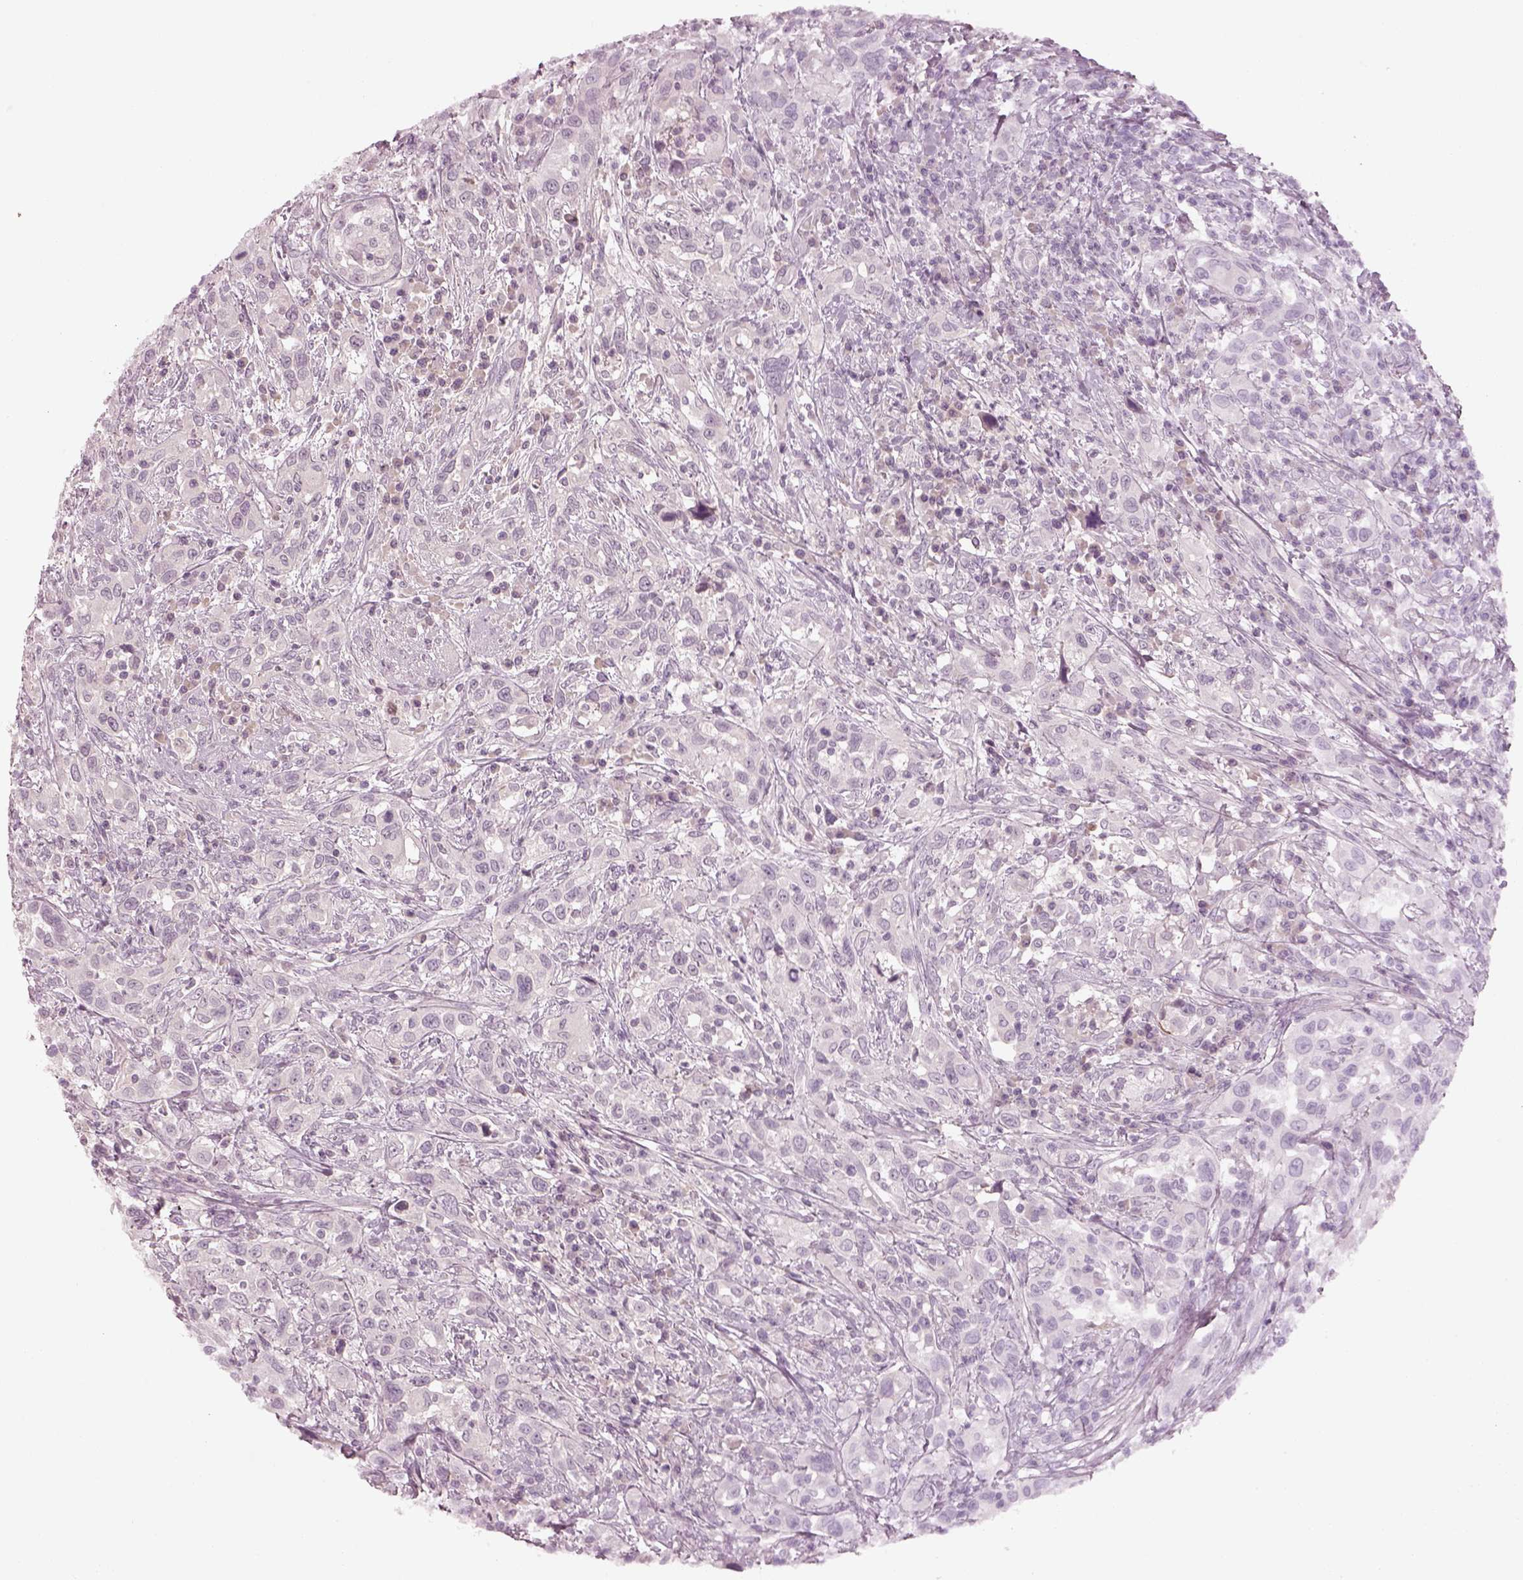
{"staining": {"intensity": "negative", "quantity": "none", "location": "none"}, "tissue": "urothelial cancer", "cell_type": "Tumor cells", "image_type": "cancer", "snomed": [{"axis": "morphology", "description": "Urothelial carcinoma, NOS"}, {"axis": "morphology", "description": "Urothelial carcinoma, High grade"}, {"axis": "topography", "description": "Urinary bladder"}], "caption": "IHC of high-grade urothelial carcinoma shows no staining in tumor cells.", "gene": "SPATA6L", "patient": {"sex": "female", "age": 64}}